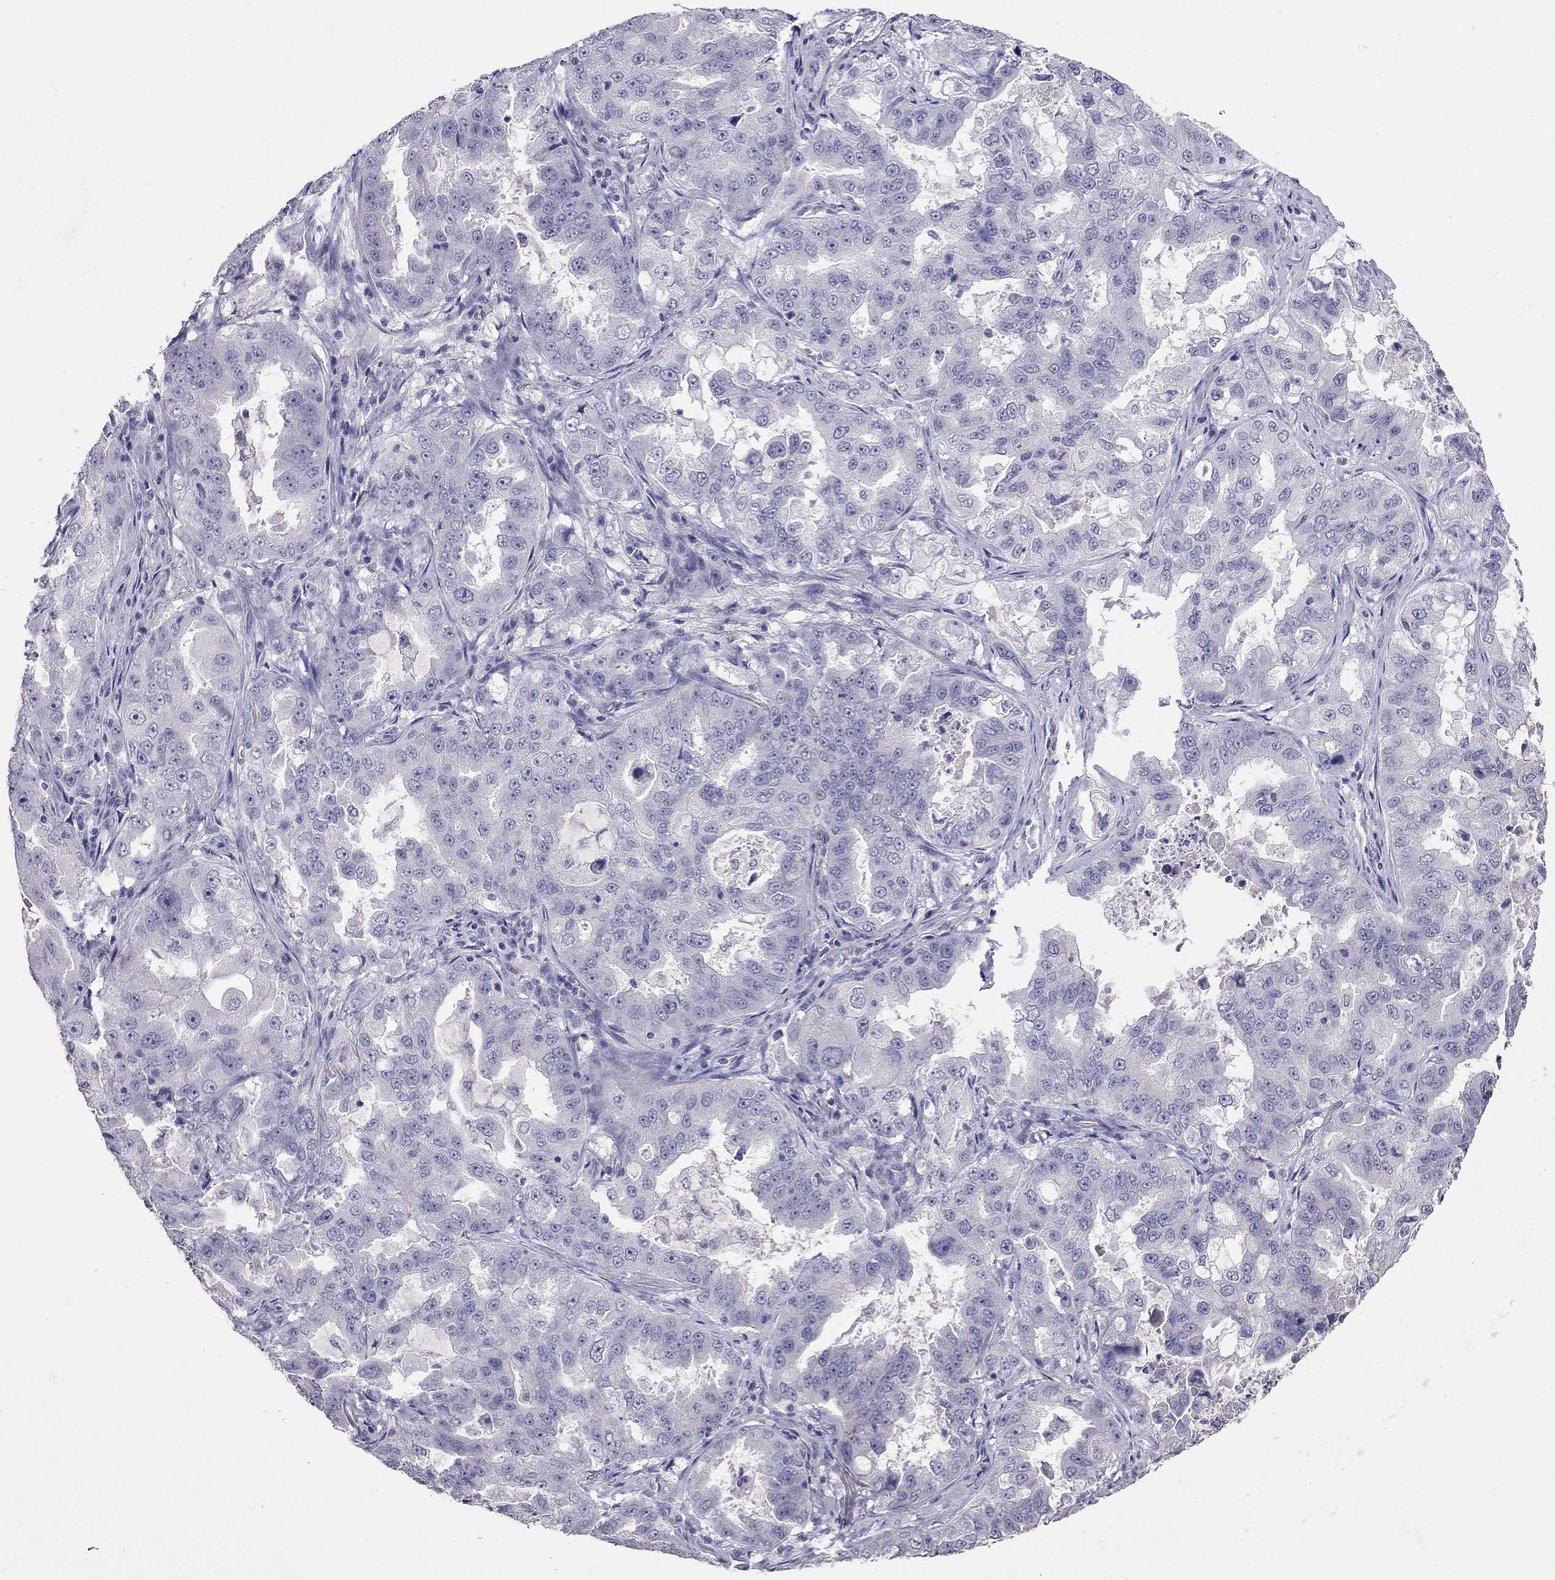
{"staining": {"intensity": "negative", "quantity": "none", "location": "none"}, "tissue": "lung cancer", "cell_type": "Tumor cells", "image_type": "cancer", "snomed": [{"axis": "morphology", "description": "Adenocarcinoma, NOS"}, {"axis": "topography", "description": "Lung"}], "caption": "High magnification brightfield microscopy of adenocarcinoma (lung) stained with DAB (3,3'-diaminobenzidine) (brown) and counterstained with hematoxylin (blue): tumor cells show no significant staining. The staining was performed using DAB to visualize the protein expression in brown, while the nuclei were stained in blue with hematoxylin (Magnification: 20x).", "gene": "FST", "patient": {"sex": "female", "age": 61}}